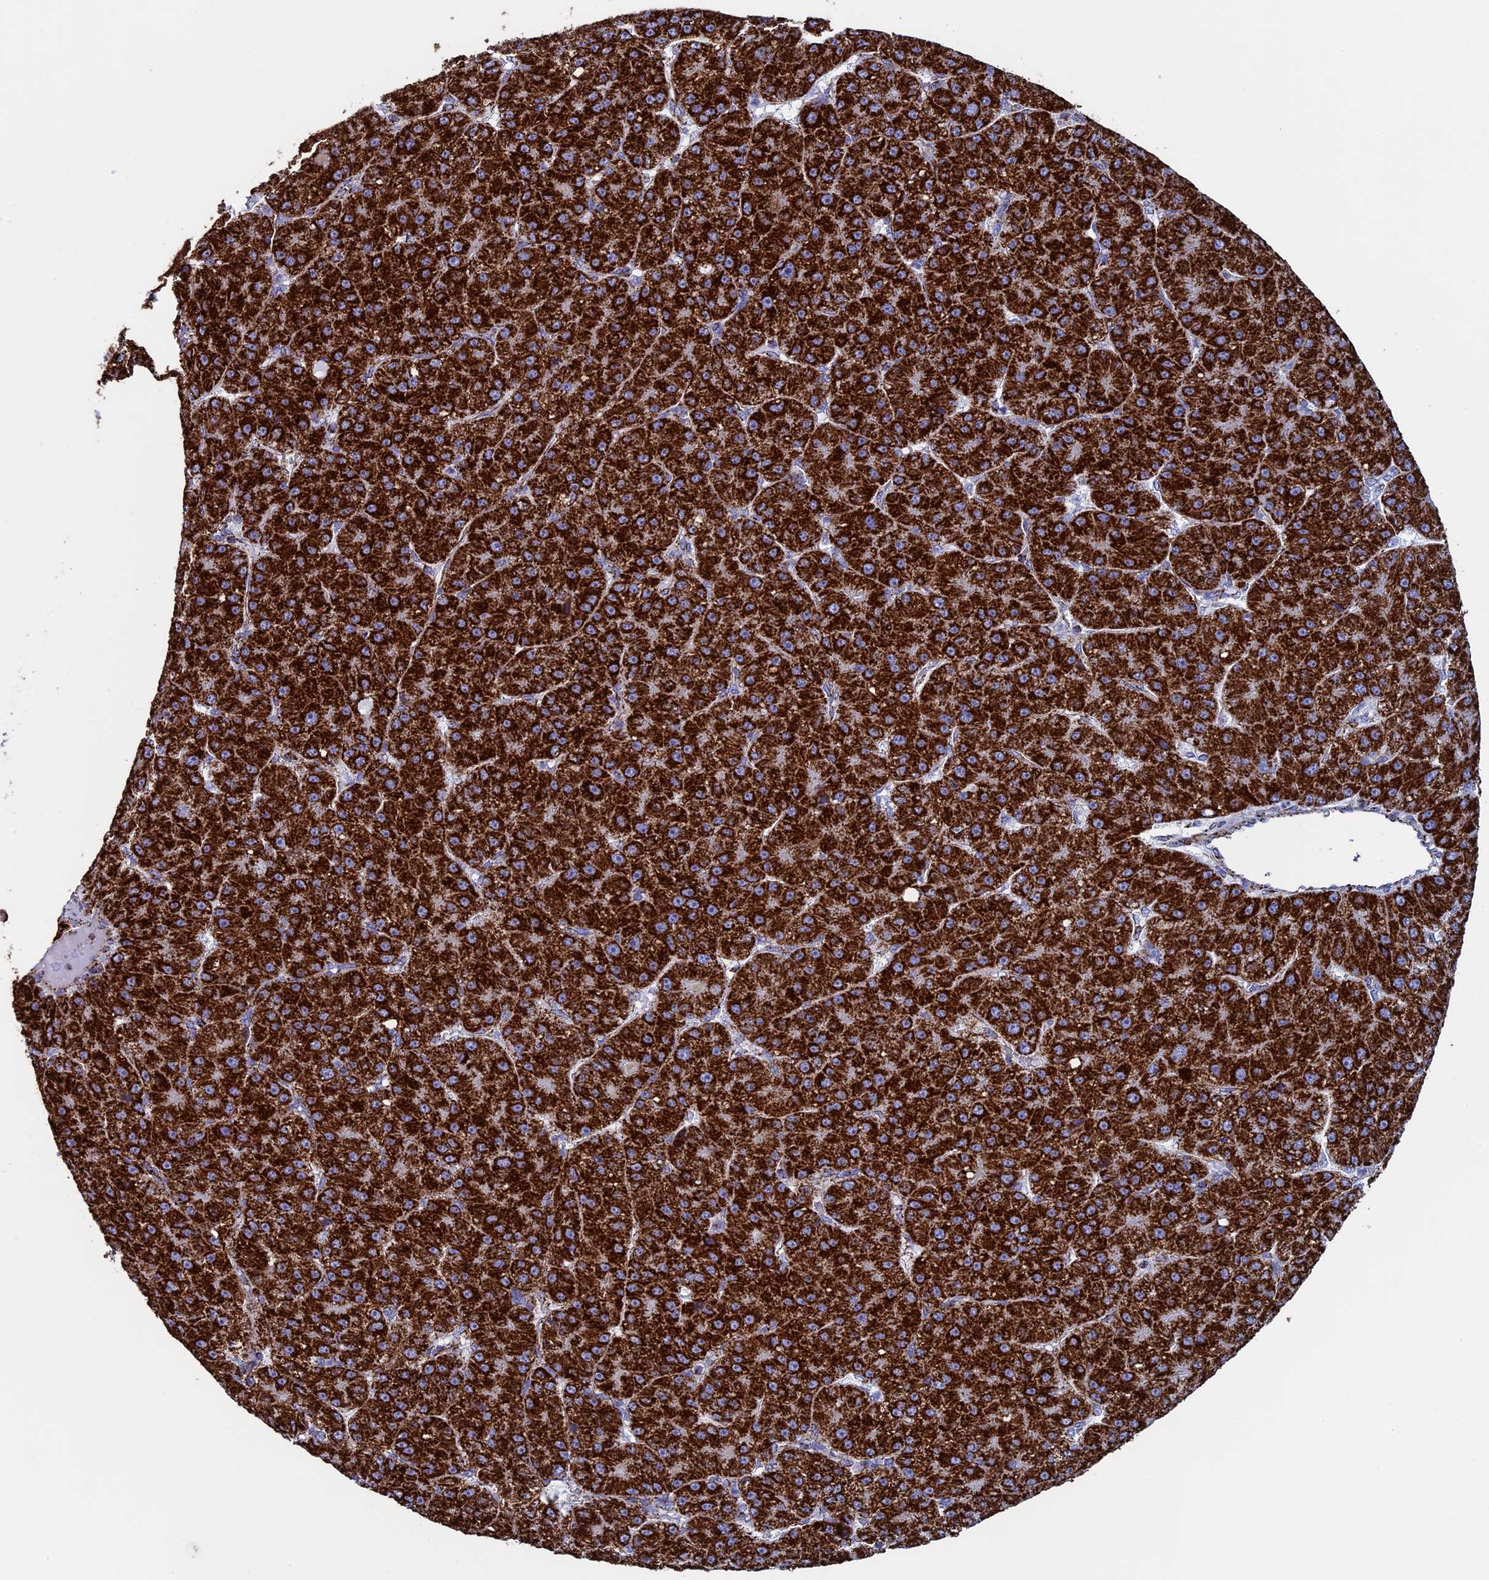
{"staining": {"intensity": "strong", "quantity": ">75%", "location": "cytoplasmic/membranous"}, "tissue": "liver cancer", "cell_type": "Tumor cells", "image_type": "cancer", "snomed": [{"axis": "morphology", "description": "Carcinoma, Hepatocellular, NOS"}, {"axis": "topography", "description": "Liver"}], "caption": "High-power microscopy captured an immunohistochemistry micrograph of liver hepatocellular carcinoma, revealing strong cytoplasmic/membranous staining in approximately >75% of tumor cells. (Brightfield microscopy of DAB IHC at high magnification).", "gene": "UQCRFS1", "patient": {"sex": "male", "age": 67}}